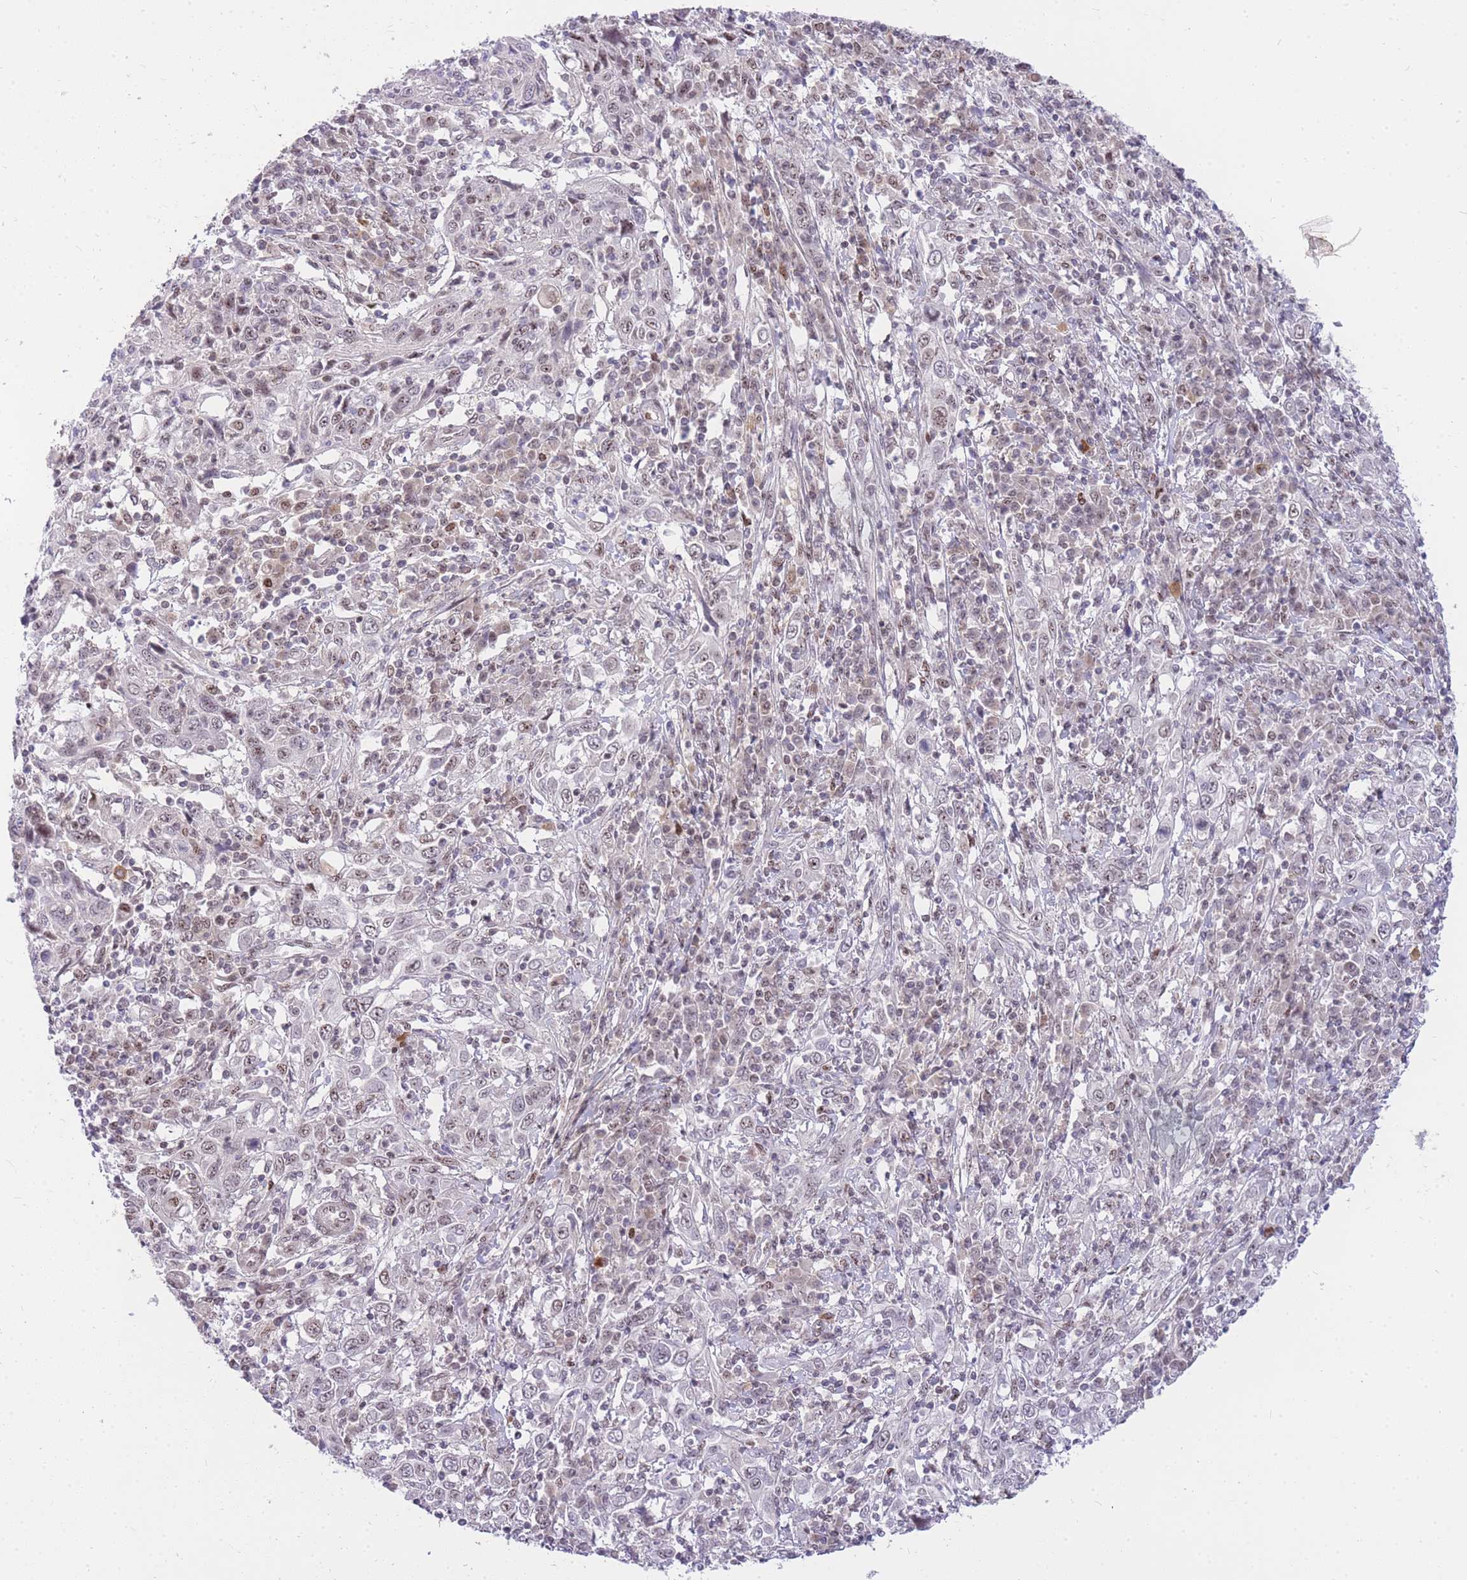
{"staining": {"intensity": "weak", "quantity": "25%-75%", "location": "nuclear"}, "tissue": "cervical cancer", "cell_type": "Tumor cells", "image_type": "cancer", "snomed": [{"axis": "morphology", "description": "Squamous cell carcinoma, NOS"}, {"axis": "topography", "description": "Cervix"}], "caption": "Cervical cancer (squamous cell carcinoma) stained with immunohistochemistry demonstrates weak nuclear expression in approximately 25%-75% of tumor cells.", "gene": "TLE2", "patient": {"sex": "female", "age": 46}}